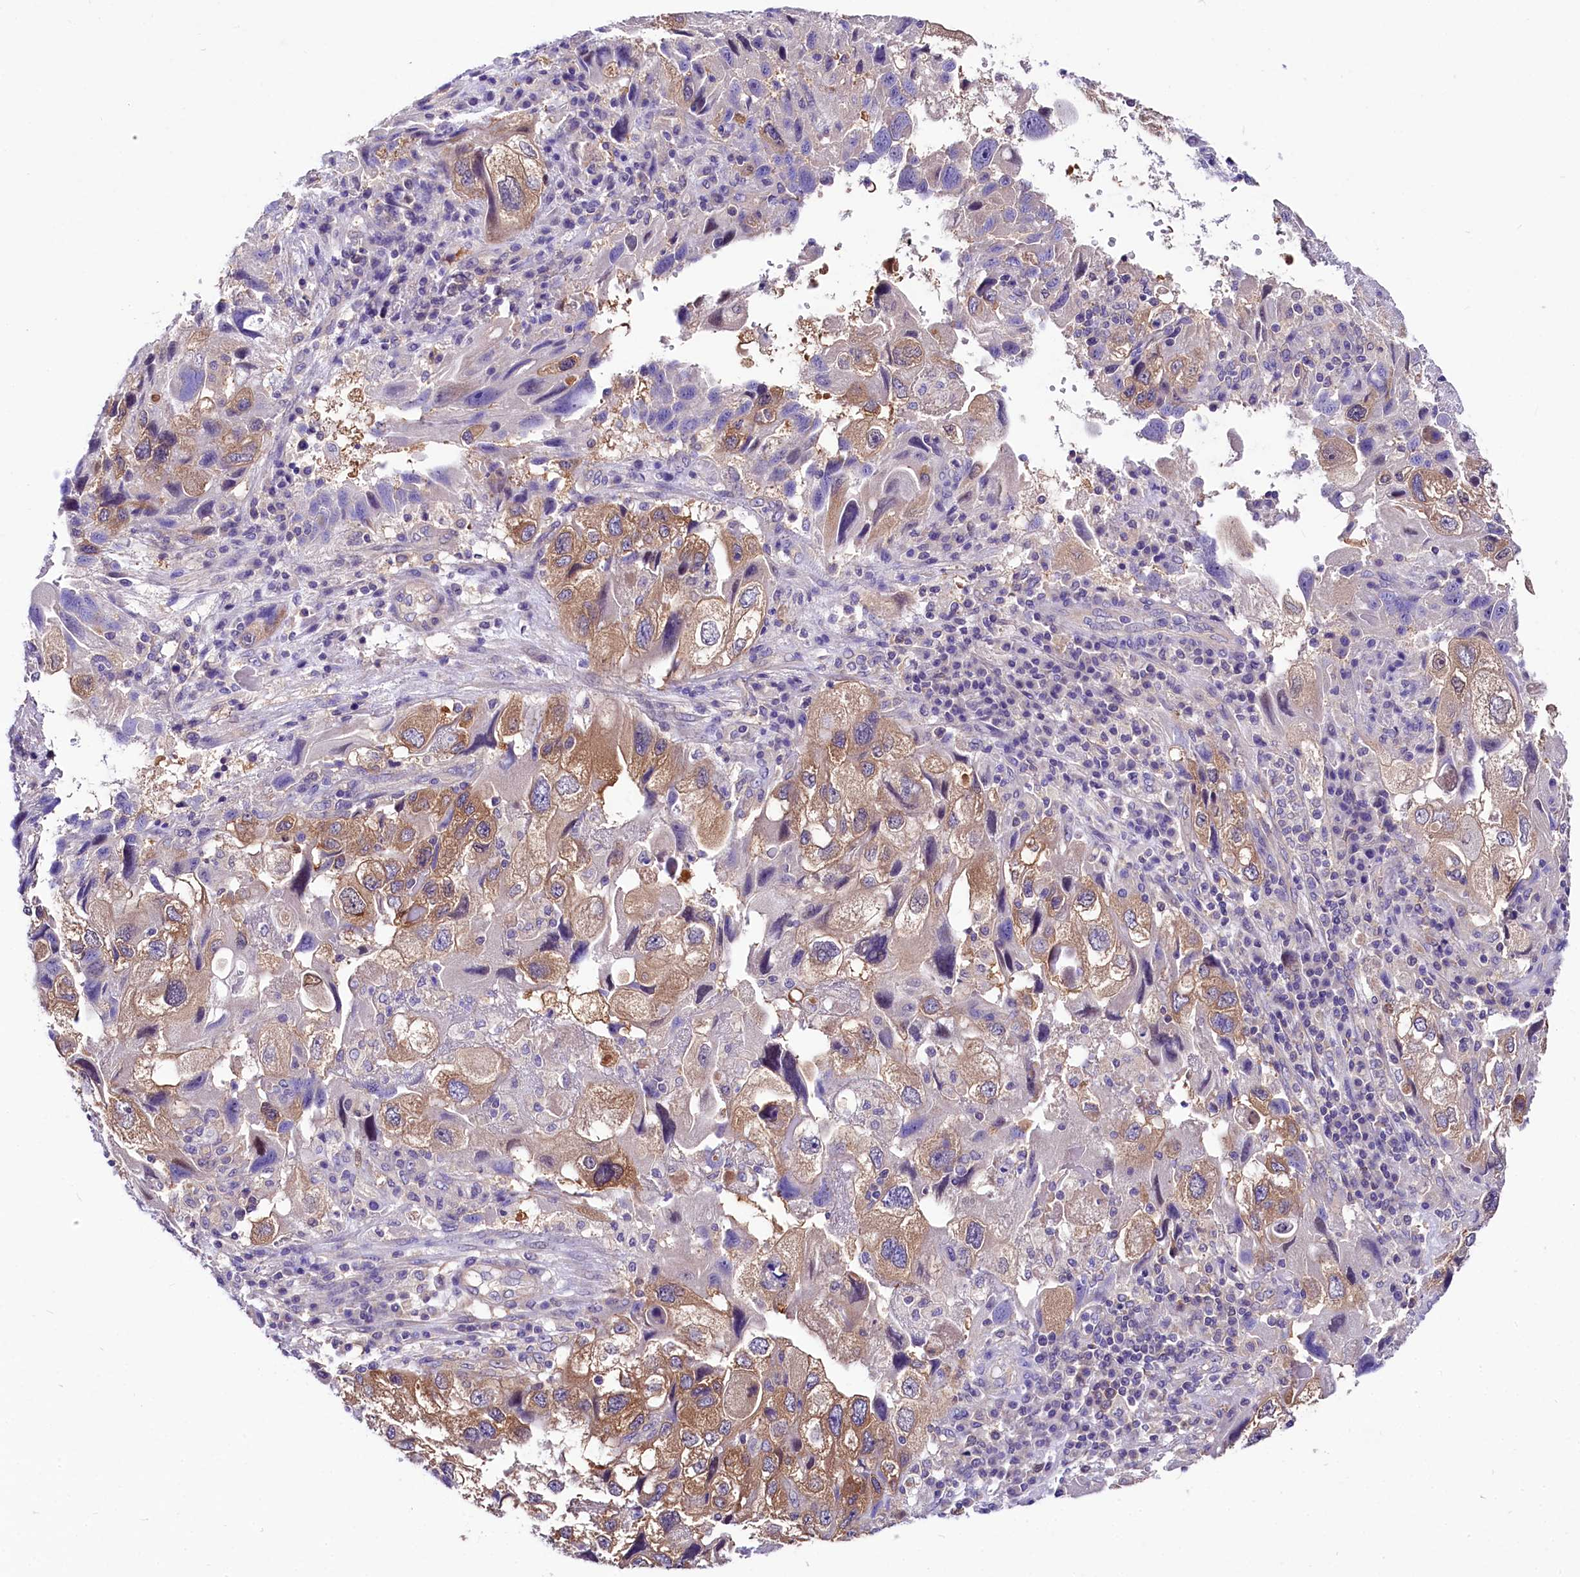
{"staining": {"intensity": "moderate", "quantity": ">75%", "location": "cytoplasmic/membranous"}, "tissue": "endometrial cancer", "cell_type": "Tumor cells", "image_type": "cancer", "snomed": [{"axis": "morphology", "description": "Adenocarcinoma, NOS"}, {"axis": "topography", "description": "Endometrium"}], "caption": "Adenocarcinoma (endometrial) was stained to show a protein in brown. There is medium levels of moderate cytoplasmic/membranous staining in approximately >75% of tumor cells. Nuclei are stained in blue.", "gene": "ABHD5", "patient": {"sex": "female", "age": 49}}